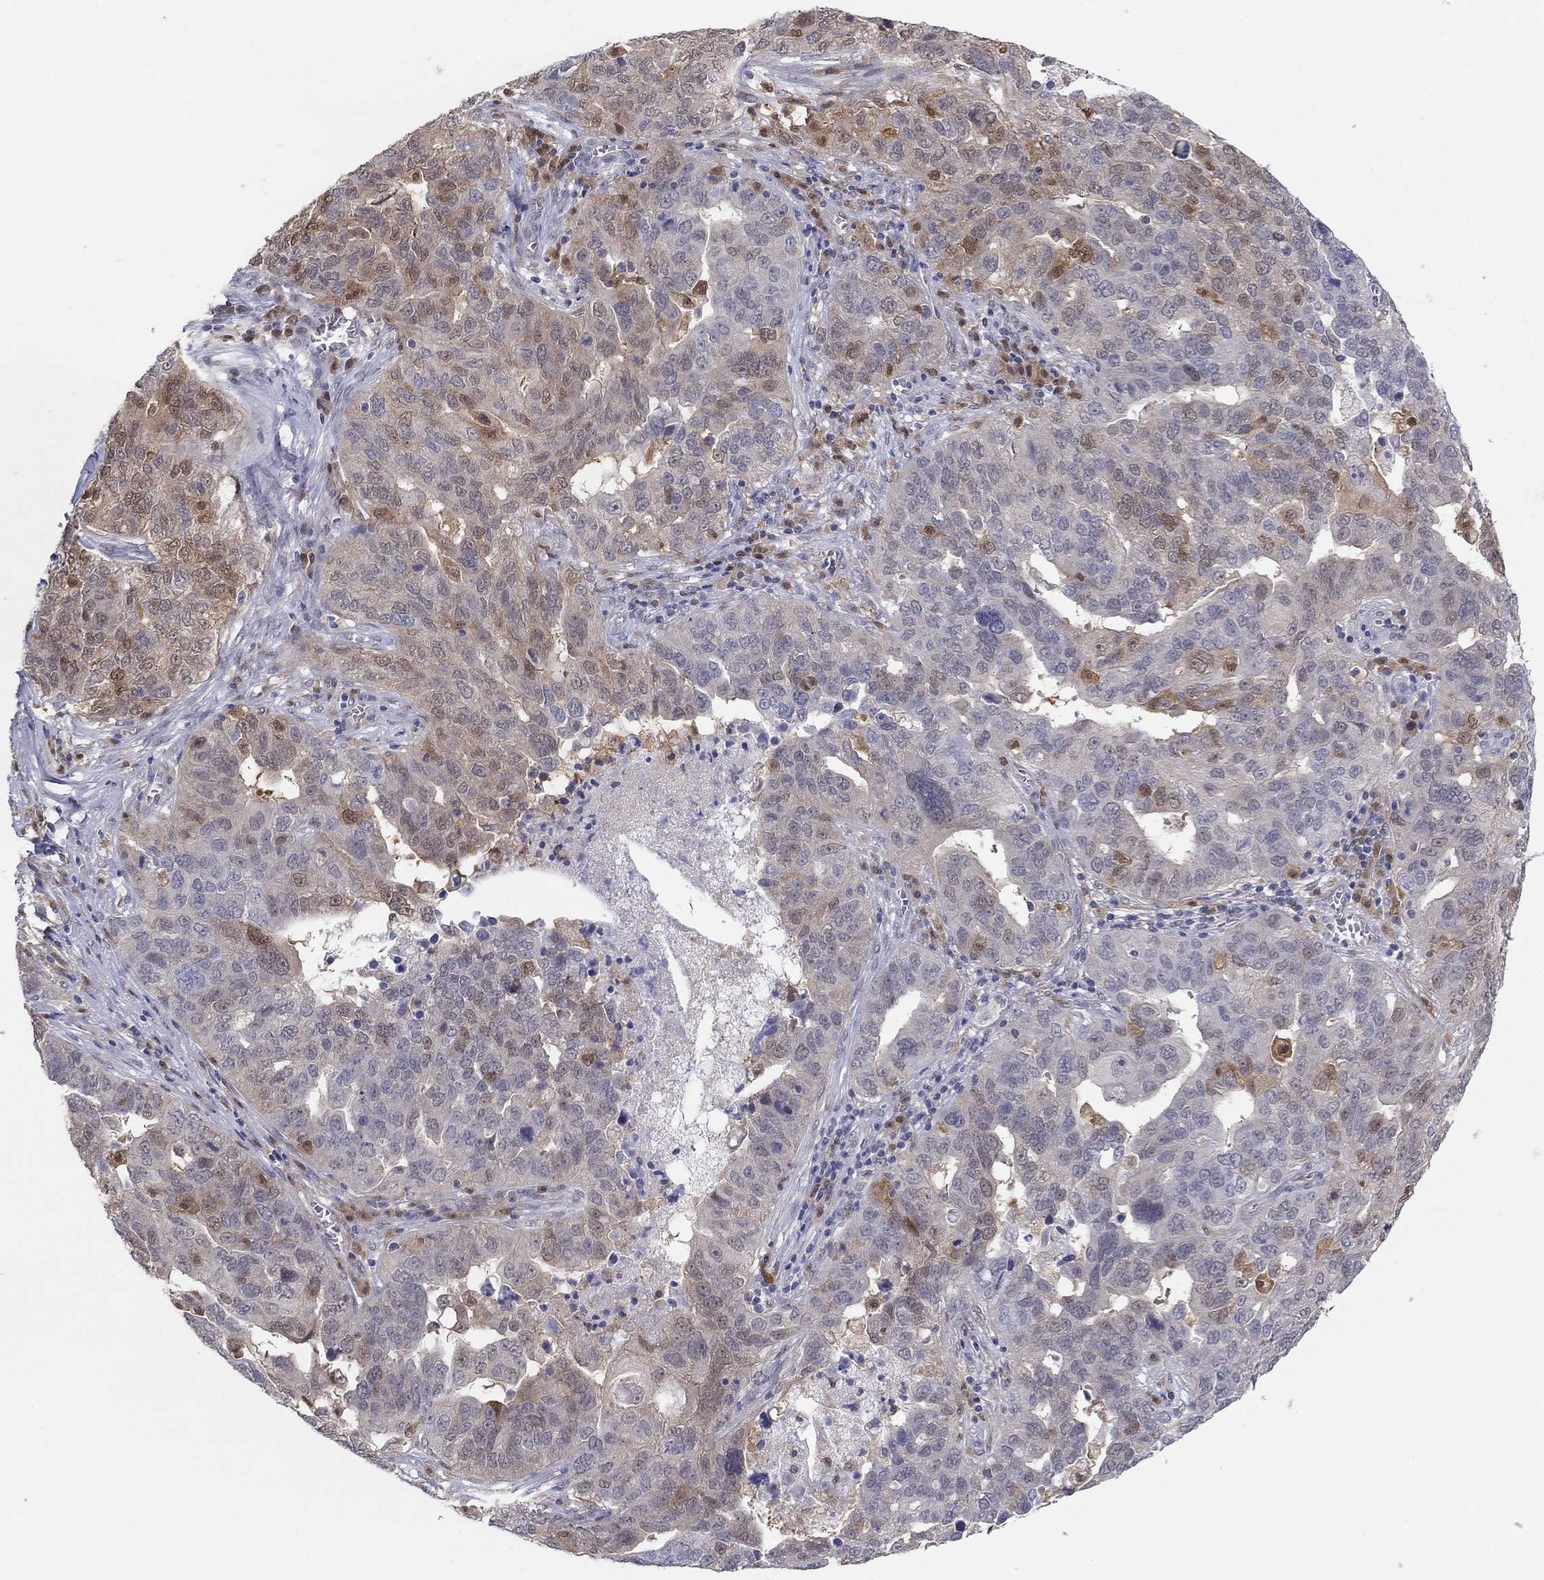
{"staining": {"intensity": "moderate", "quantity": "<25%", "location": "cytoplasmic/membranous,nuclear"}, "tissue": "ovarian cancer", "cell_type": "Tumor cells", "image_type": "cancer", "snomed": [{"axis": "morphology", "description": "Carcinoma, endometroid"}, {"axis": "topography", "description": "Soft tissue"}, {"axis": "topography", "description": "Ovary"}], "caption": "Protein positivity by IHC reveals moderate cytoplasmic/membranous and nuclear positivity in about <25% of tumor cells in ovarian cancer (endometroid carcinoma). The protein of interest is stained brown, and the nuclei are stained in blue (DAB IHC with brightfield microscopy, high magnification).", "gene": "PDXK", "patient": {"sex": "female", "age": 52}}